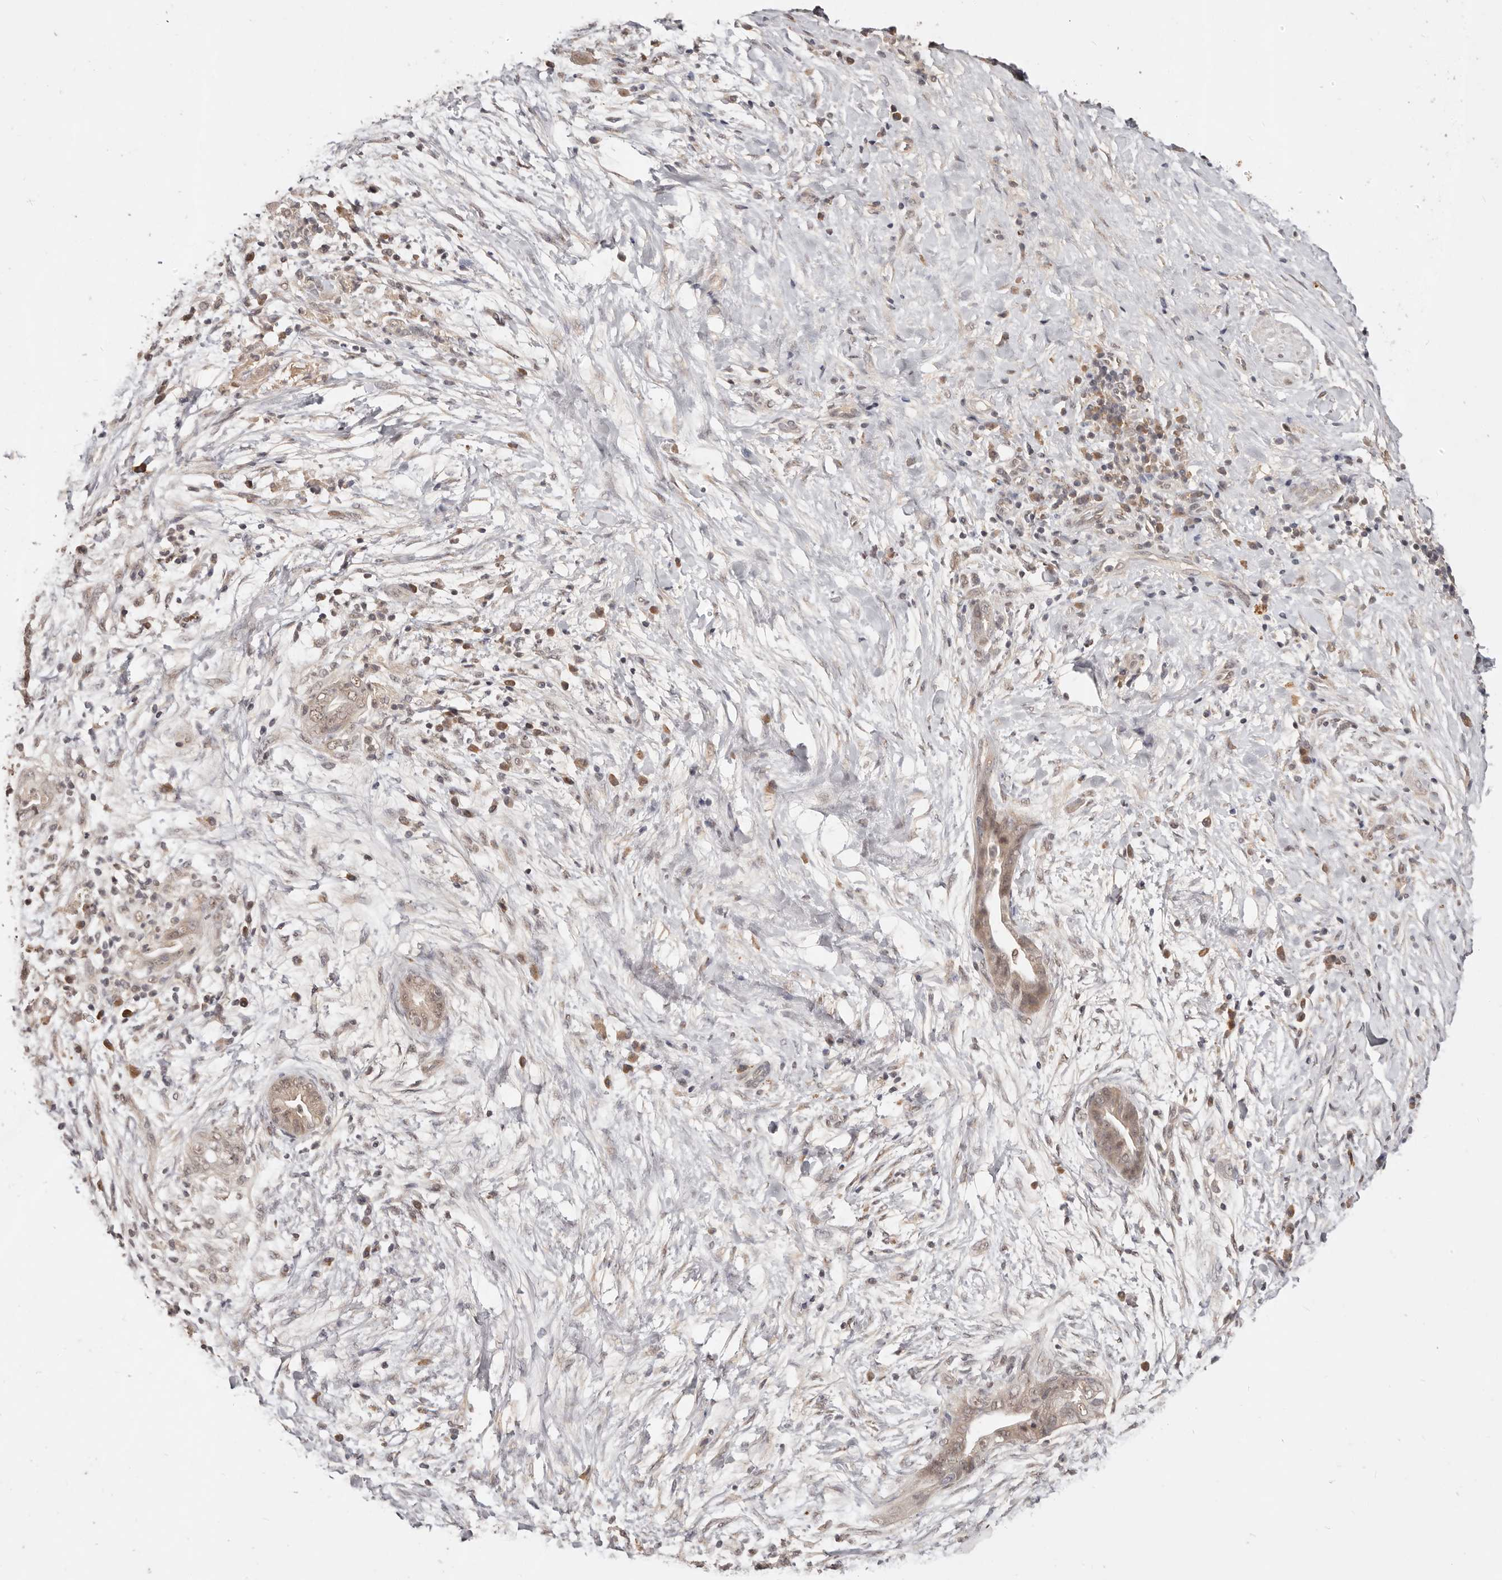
{"staining": {"intensity": "moderate", "quantity": ">75%", "location": "cytoplasmic/membranous,nuclear"}, "tissue": "pancreatic cancer", "cell_type": "Tumor cells", "image_type": "cancer", "snomed": [{"axis": "morphology", "description": "Adenocarcinoma, NOS"}, {"axis": "topography", "description": "Pancreas"}], "caption": "The photomicrograph exhibits a brown stain indicating the presence of a protein in the cytoplasmic/membranous and nuclear of tumor cells in adenocarcinoma (pancreatic). The staining was performed using DAB (3,3'-diaminobenzidine), with brown indicating positive protein expression. Nuclei are stained blue with hematoxylin.", "gene": "TSPAN13", "patient": {"sex": "male", "age": 75}}